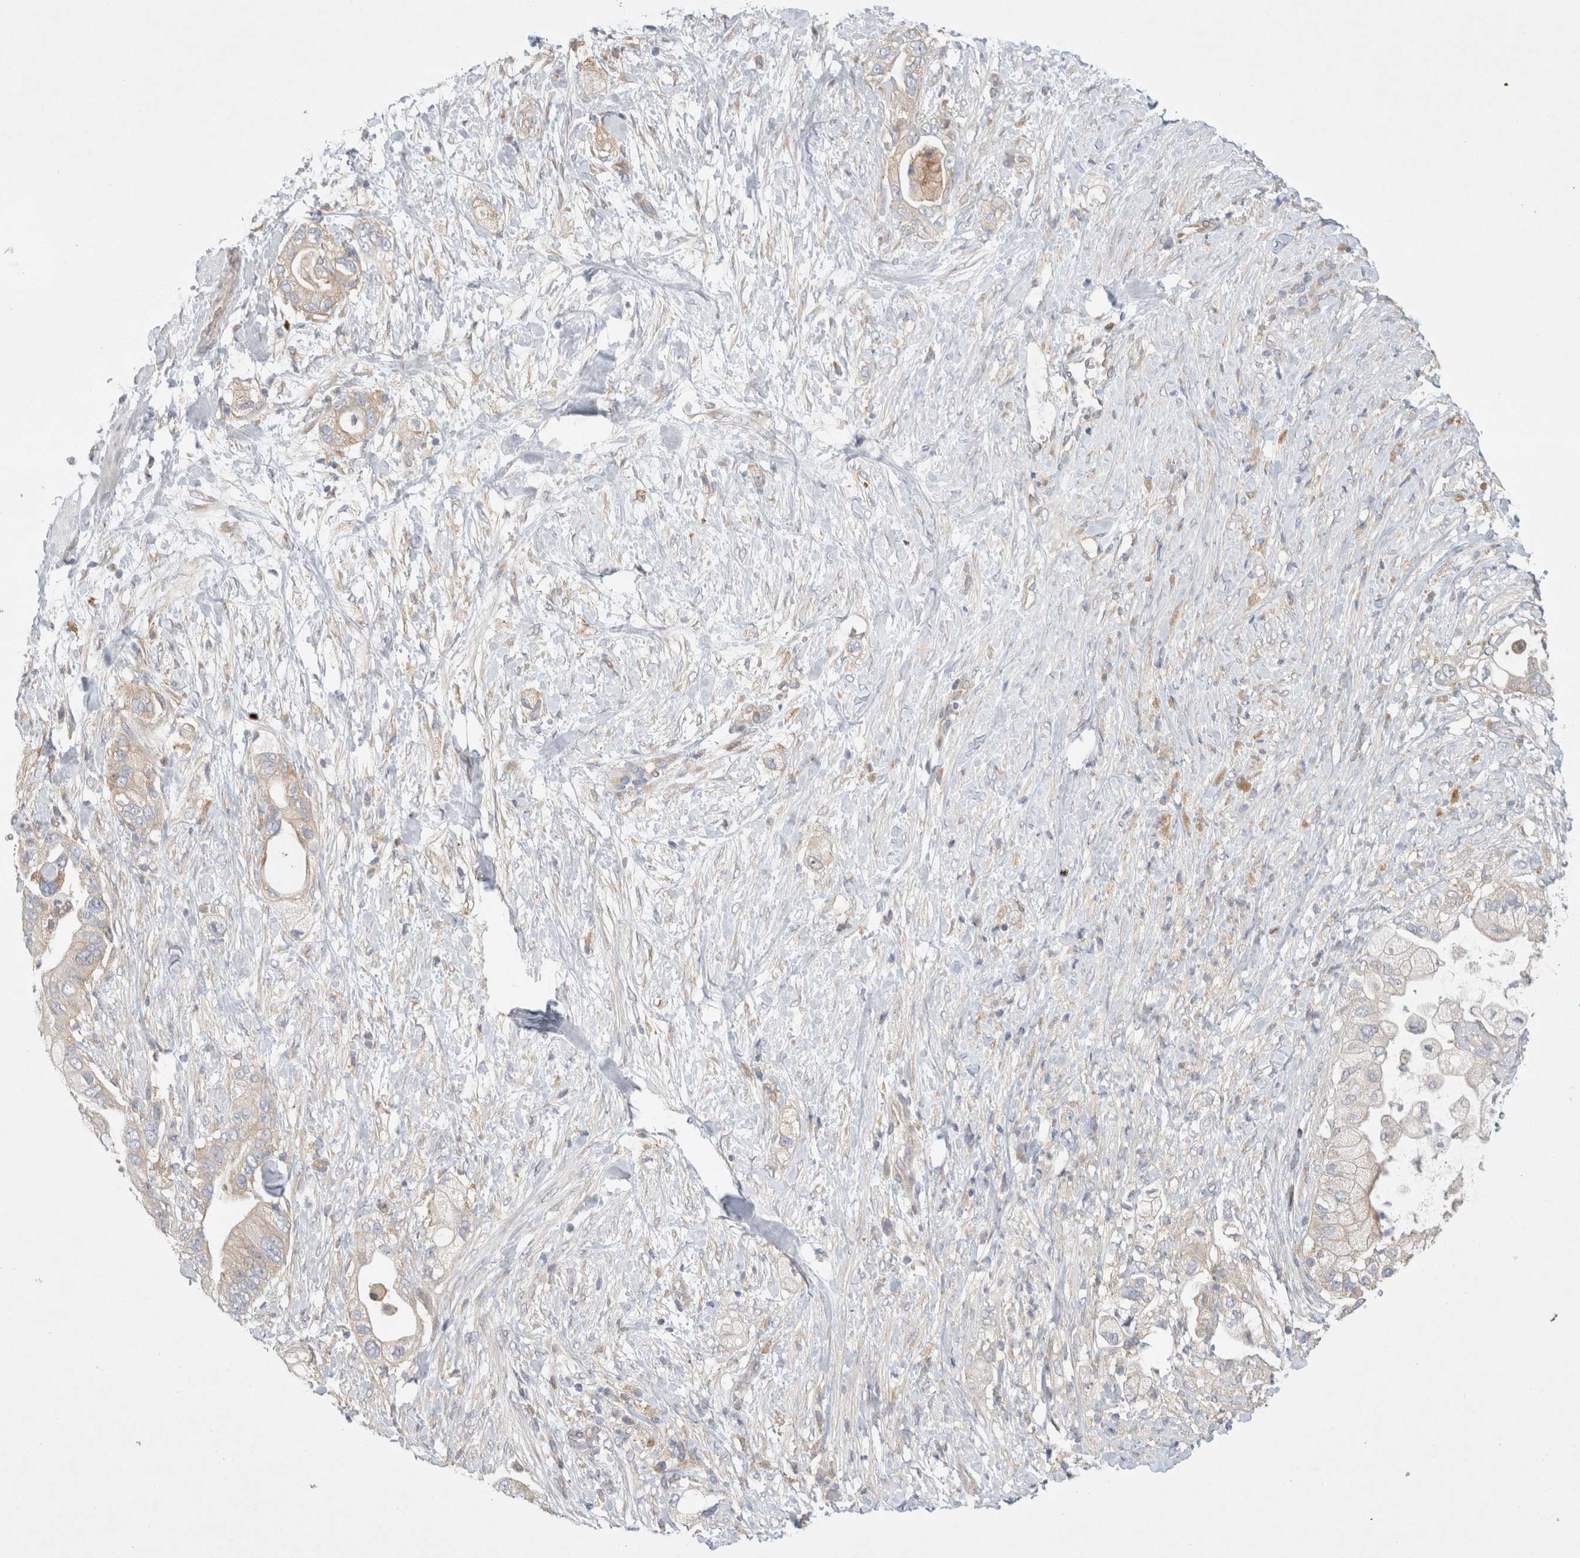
{"staining": {"intensity": "weak", "quantity": ">75%", "location": "cytoplasmic/membranous"}, "tissue": "pancreatic cancer", "cell_type": "Tumor cells", "image_type": "cancer", "snomed": [{"axis": "morphology", "description": "Adenocarcinoma, NOS"}, {"axis": "topography", "description": "Pancreas"}], "caption": "IHC photomicrograph of human pancreatic cancer stained for a protein (brown), which shows low levels of weak cytoplasmic/membranous expression in about >75% of tumor cells.", "gene": "CDCA7L", "patient": {"sex": "male", "age": 53}}